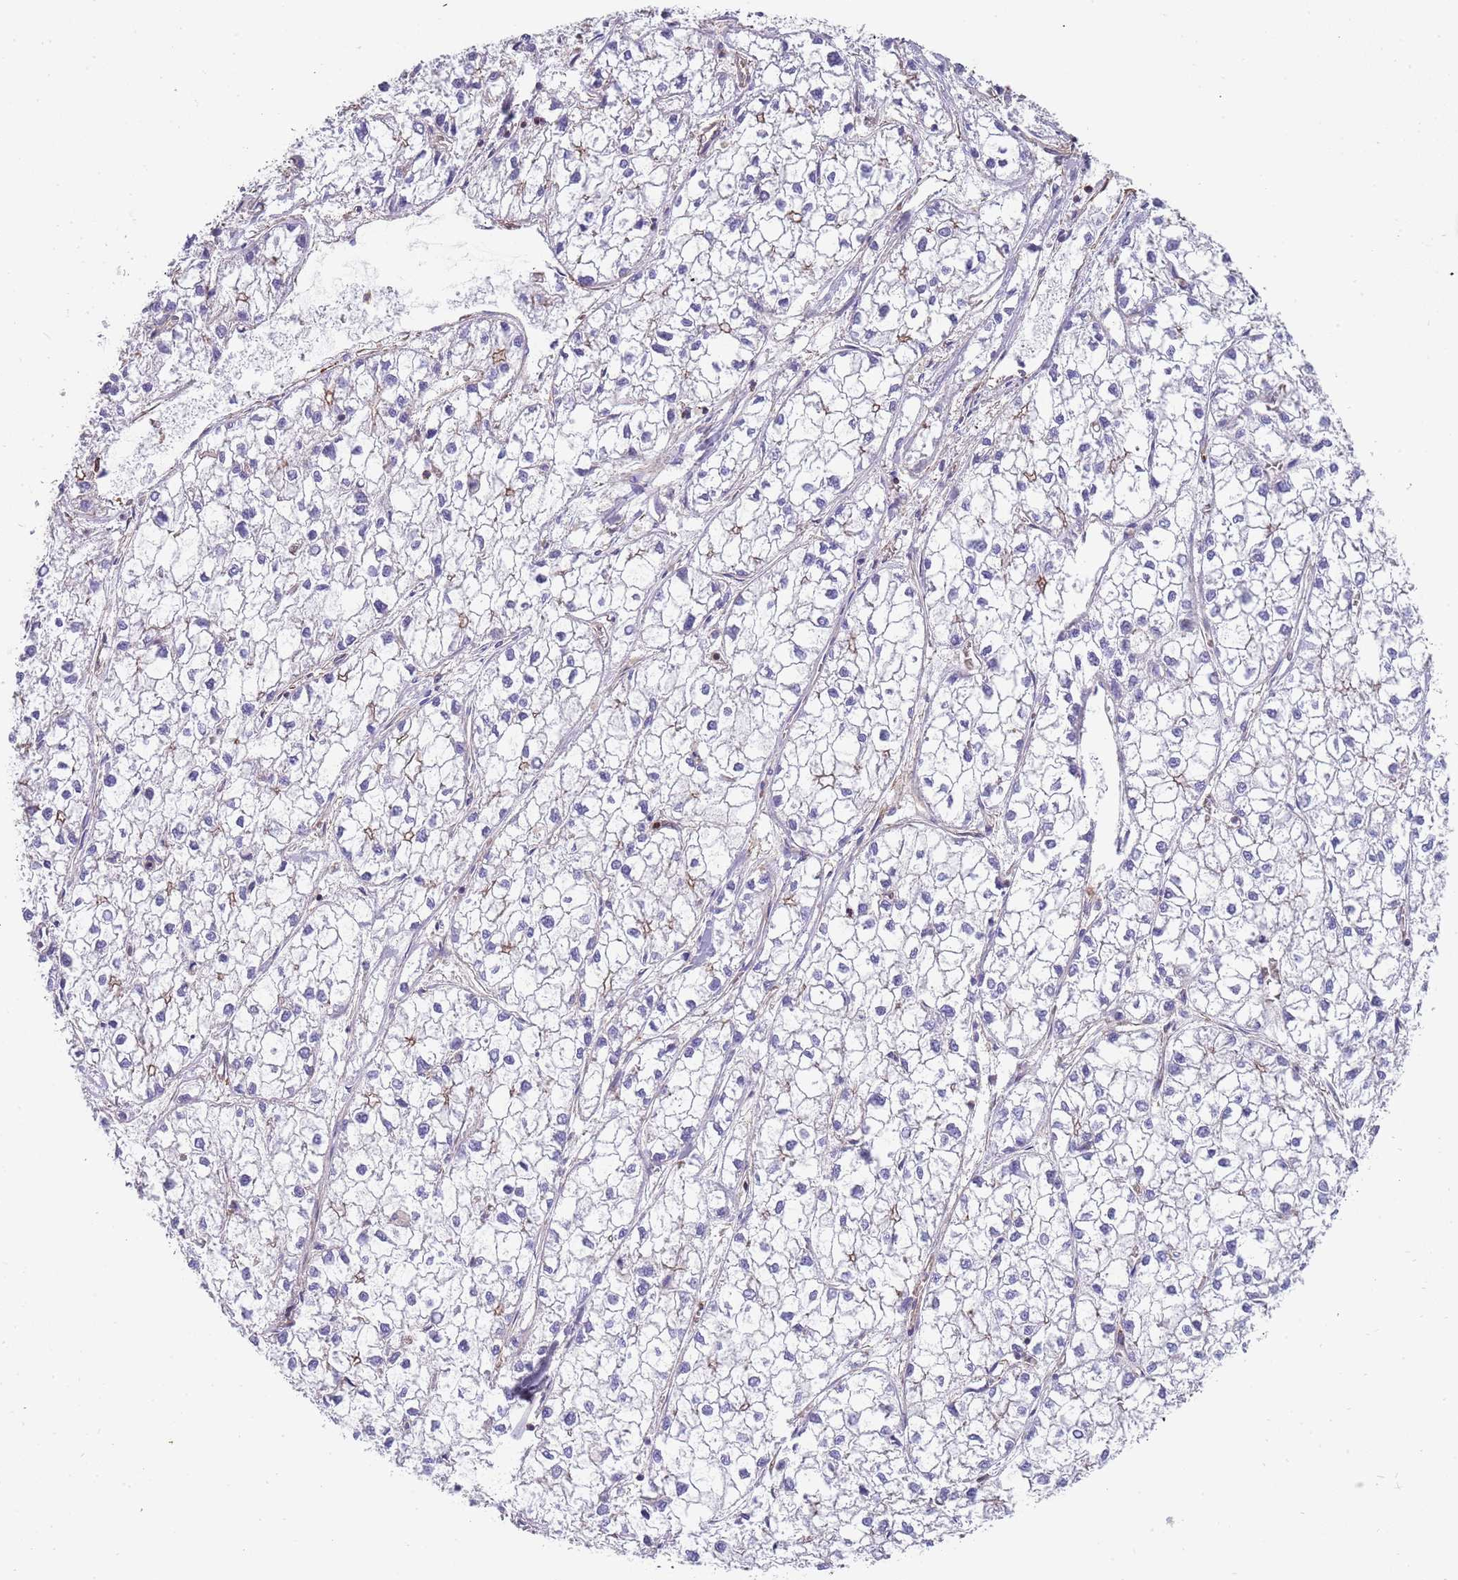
{"staining": {"intensity": "negative", "quantity": "none", "location": "none"}, "tissue": "liver cancer", "cell_type": "Tumor cells", "image_type": "cancer", "snomed": [{"axis": "morphology", "description": "Carcinoma, Hepatocellular, NOS"}, {"axis": "topography", "description": "Liver"}], "caption": "Immunohistochemical staining of hepatocellular carcinoma (liver) displays no significant staining in tumor cells.", "gene": "GFRAL", "patient": {"sex": "female", "age": 43}}